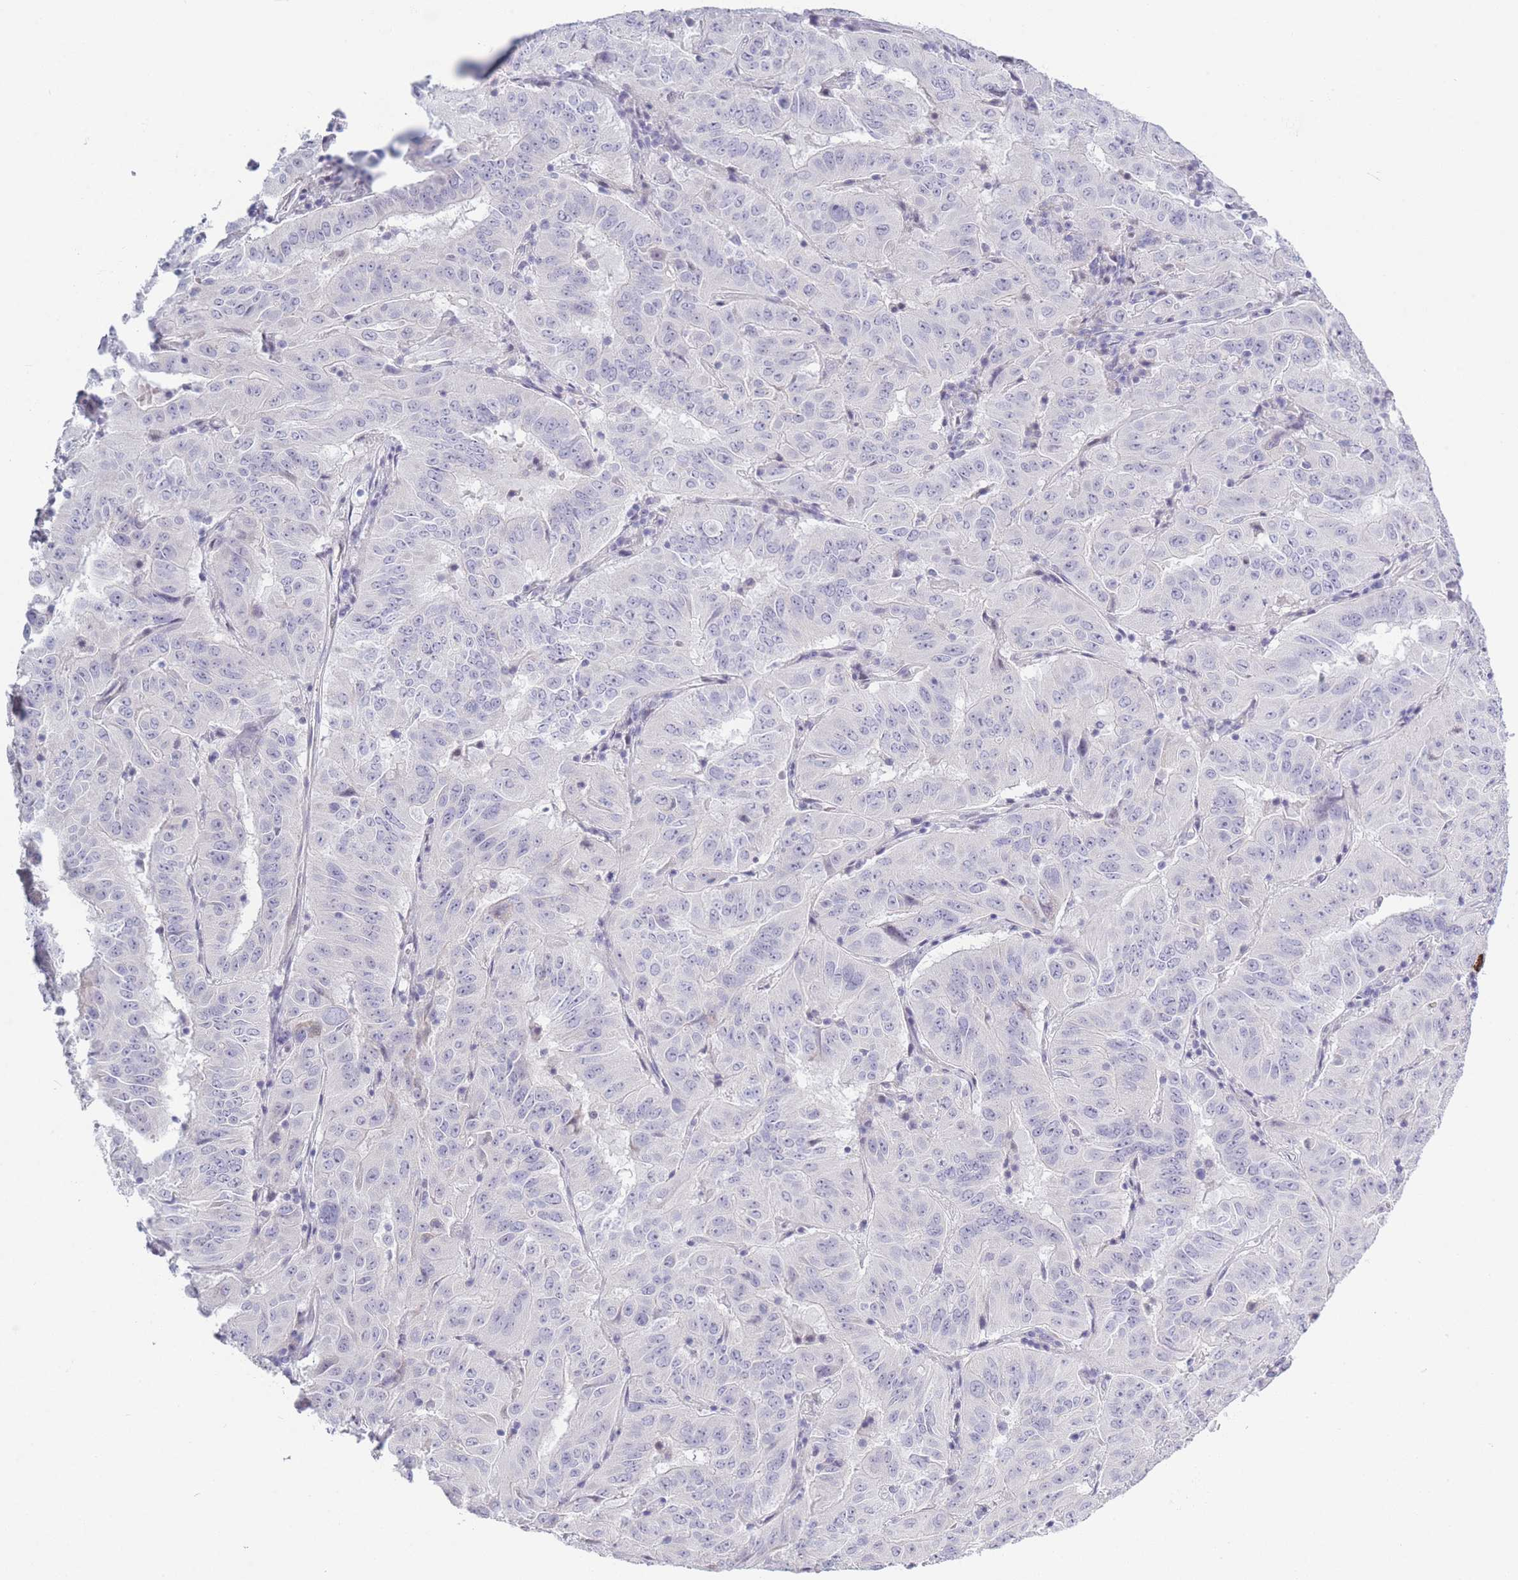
{"staining": {"intensity": "negative", "quantity": "none", "location": "none"}, "tissue": "pancreatic cancer", "cell_type": "Tumor cells", "image_type": "cancer", "snomed": [{"axis": "morphology", "description": "Adenocarcinoma, NOS"}, {"axis": "topography", "description": "Pancreas"}], "caption": "Immunohistochemical staining of human pancreatic cancer (adenocarcinoma) reveals no significant staining in tumor cells.", "gene": "PLEKHG2", "patient": {"sex": "male", "age": 63}}